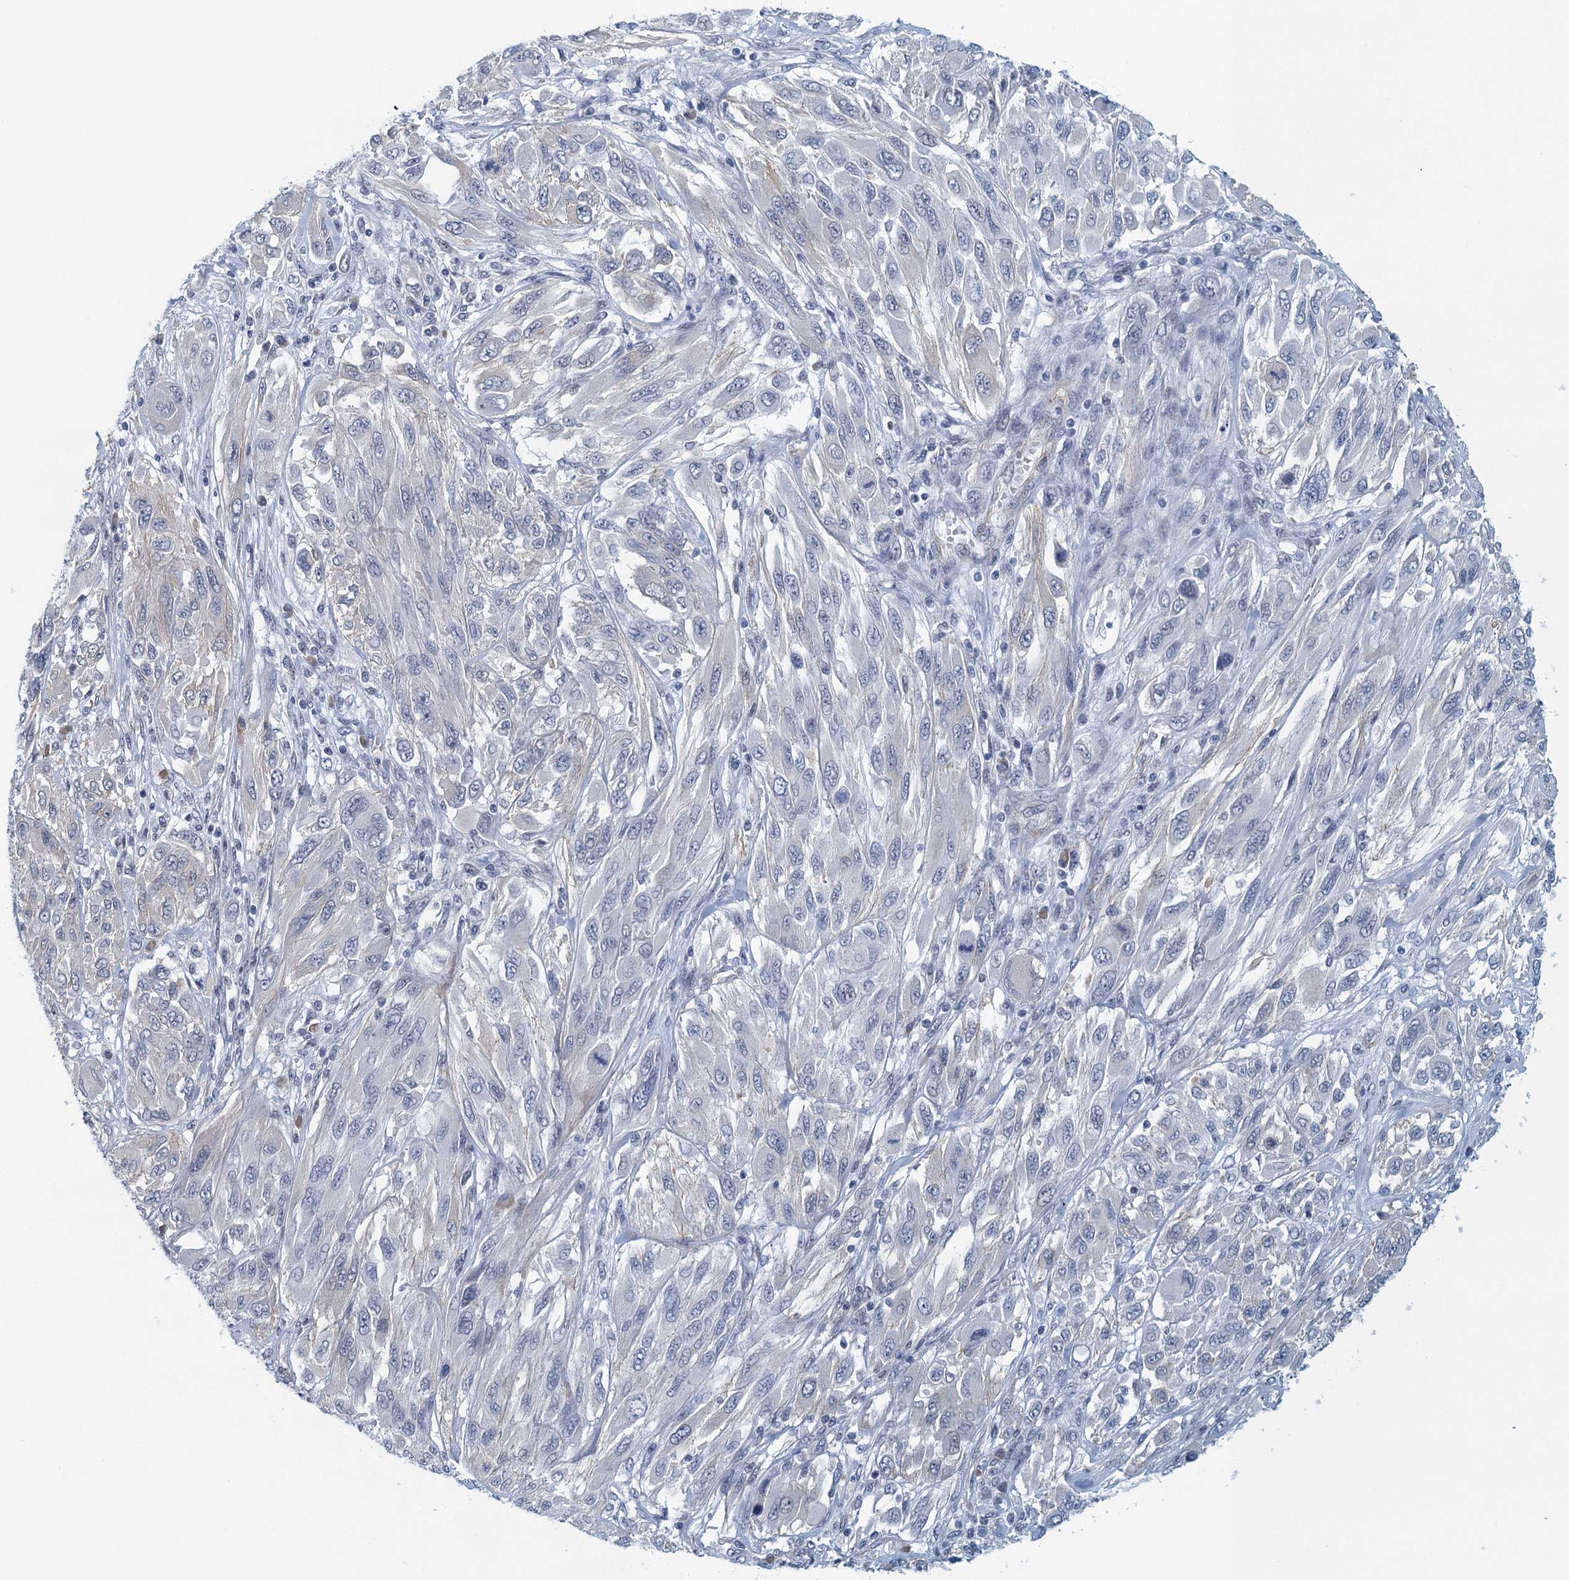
{"staining": {"intensity": "negative", "quantity": "none", "location": "none"}, "tissue": "melanoma", "cell_type": "Tumor cells", "image_type": "cancer", "snomed": [{"axis": "morphology", "description": "Malignant melanoma, NOS"}, {"axis": "topography", "description": "Skin"}], "caption": "Immunohistochemistry of malignant melanoma reveals no positivity in tumor cells. (Immunohistochemistry, brightfield microscopy, high magnification).", "gene": "ALG2", "patient": {"sex": "female", "age": 91}}